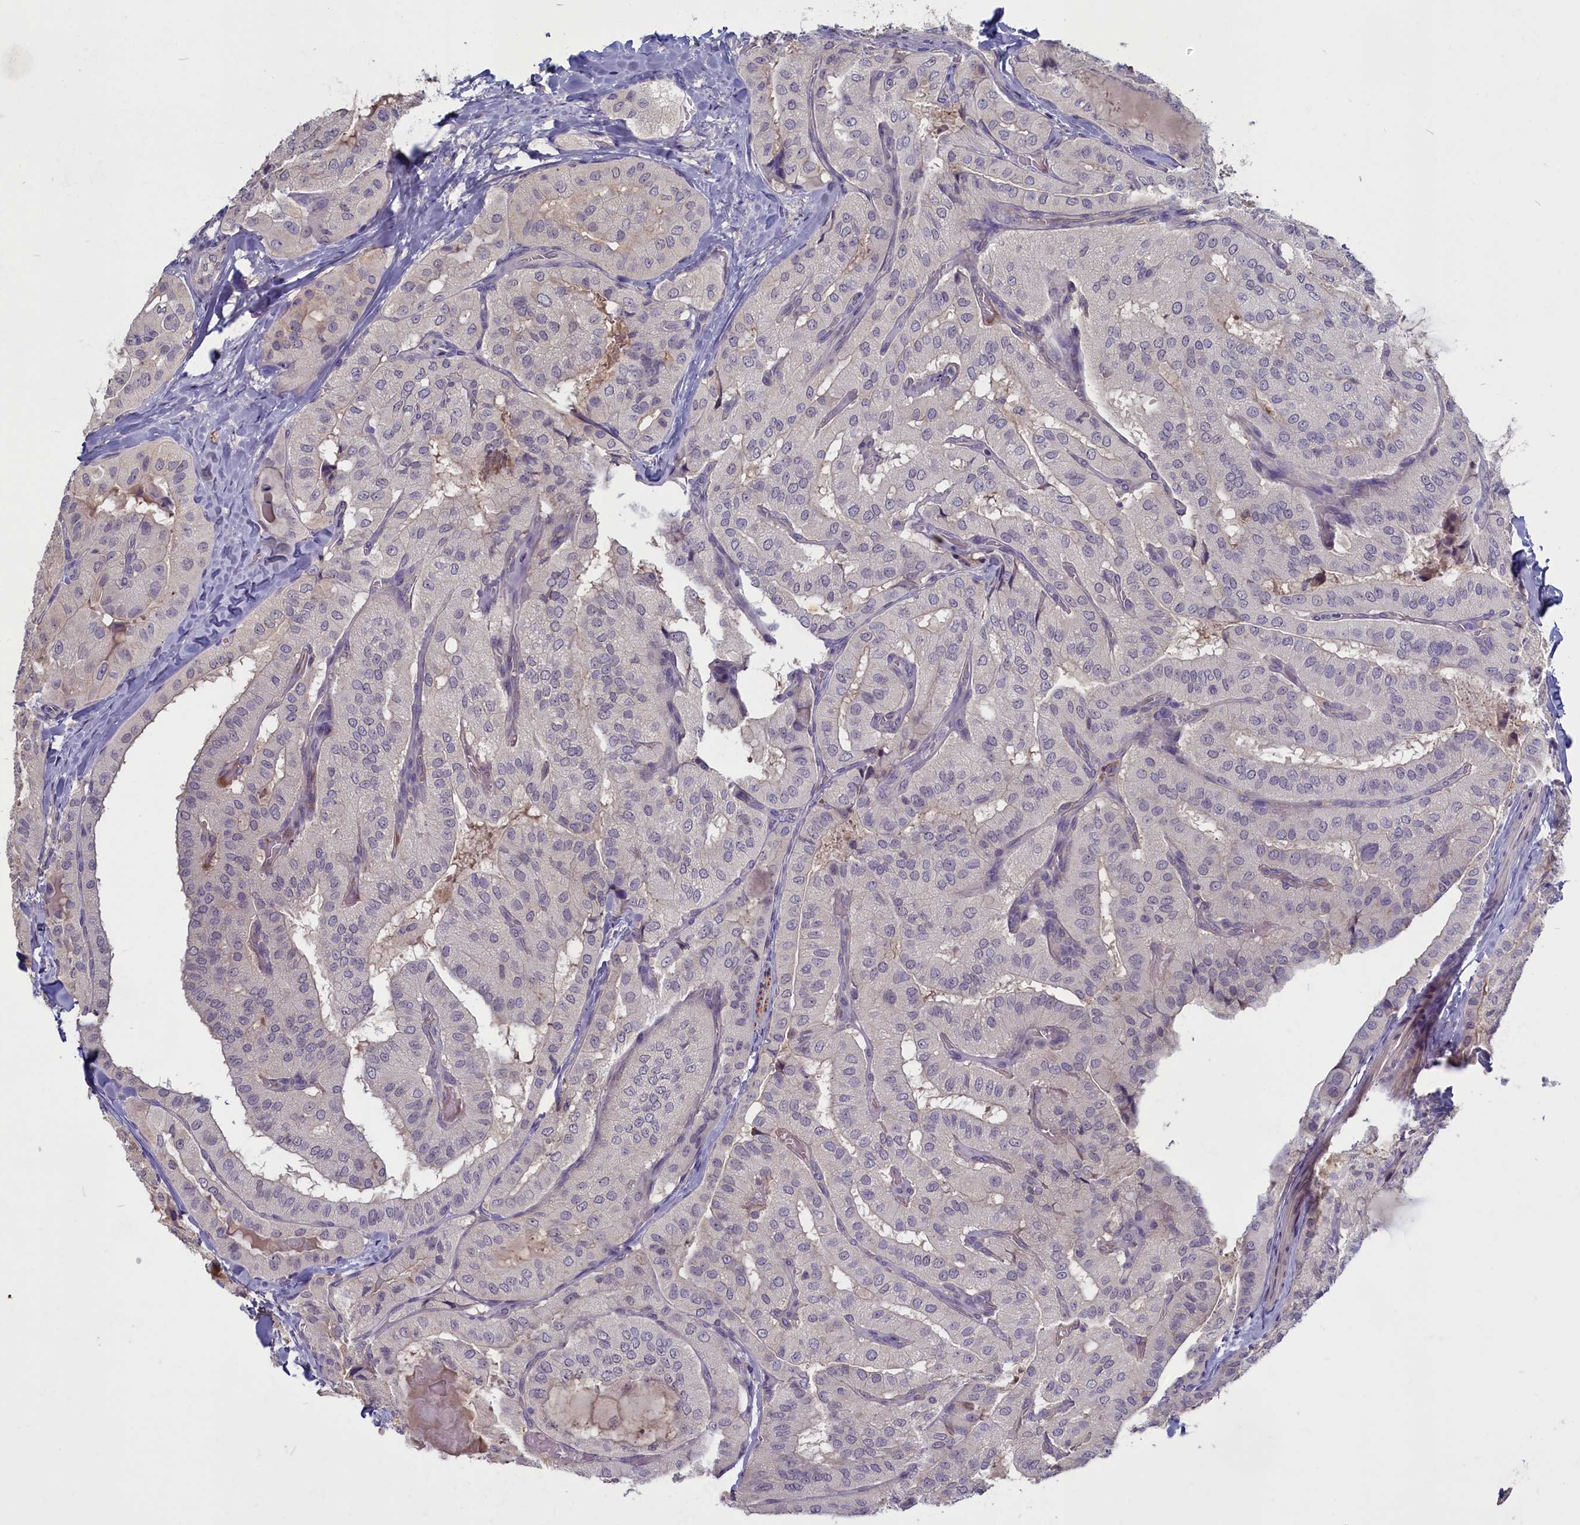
{"staining": {"intensity": "negative", "quantity": "none", "location": "none"}, "tissue": "thyroid cancer", "cell_type": "Tumor cells", "image_type": "cancer", "snomed": [{"axis": "morphology", "description": "Normal tissue, NOS"}, {"axis": "morphology", "description": "Papillary adenocarcinoma, NOS"}, {"axis": "topography", "description": "Thyroid gland"}], "caption": "A micrograph of thyroid papillary adenocarcinoma stained for a protein demonstrates no brown staining in tumor cells.", "gene": "SV2C", "patient": {"sex": "female", "age": 59}}